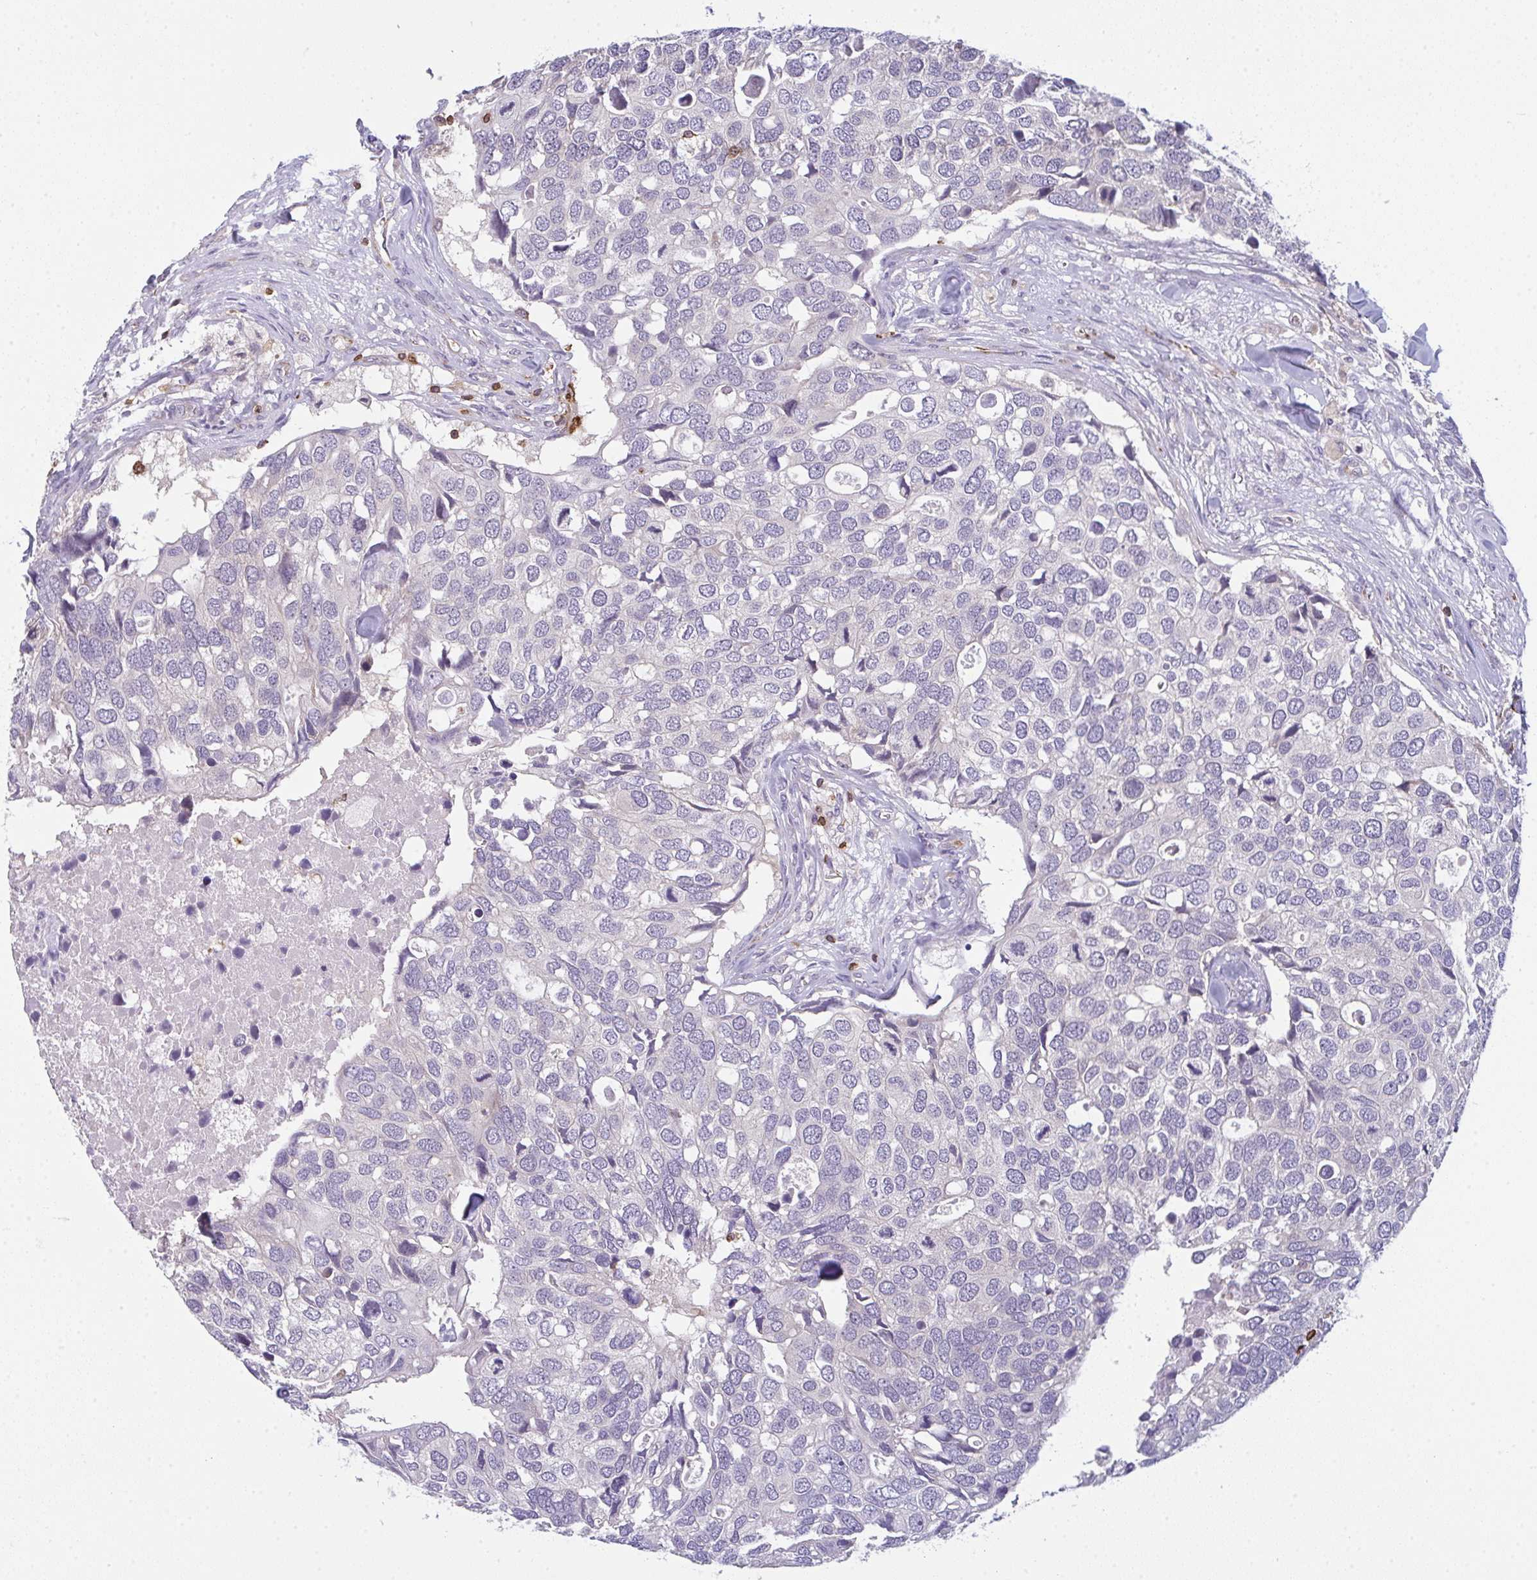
{"staining": {"intensity": "negative", "quantity": "none", "location": "none"}, "tissue": "breast cancer", "cell_type": "Tumor cells", "image_type": "cancer", "snomed": [{"axis": "morphology", "description": "Duct carcinoma"}, {"axis": "topography", "description": "Breast"}], "caption": "Image shows no significant protein positivity in tumor cells of breast invasive ductal carcinoma.", "gene": "CD80", "patient": {"sex": "female", "age": 83}}